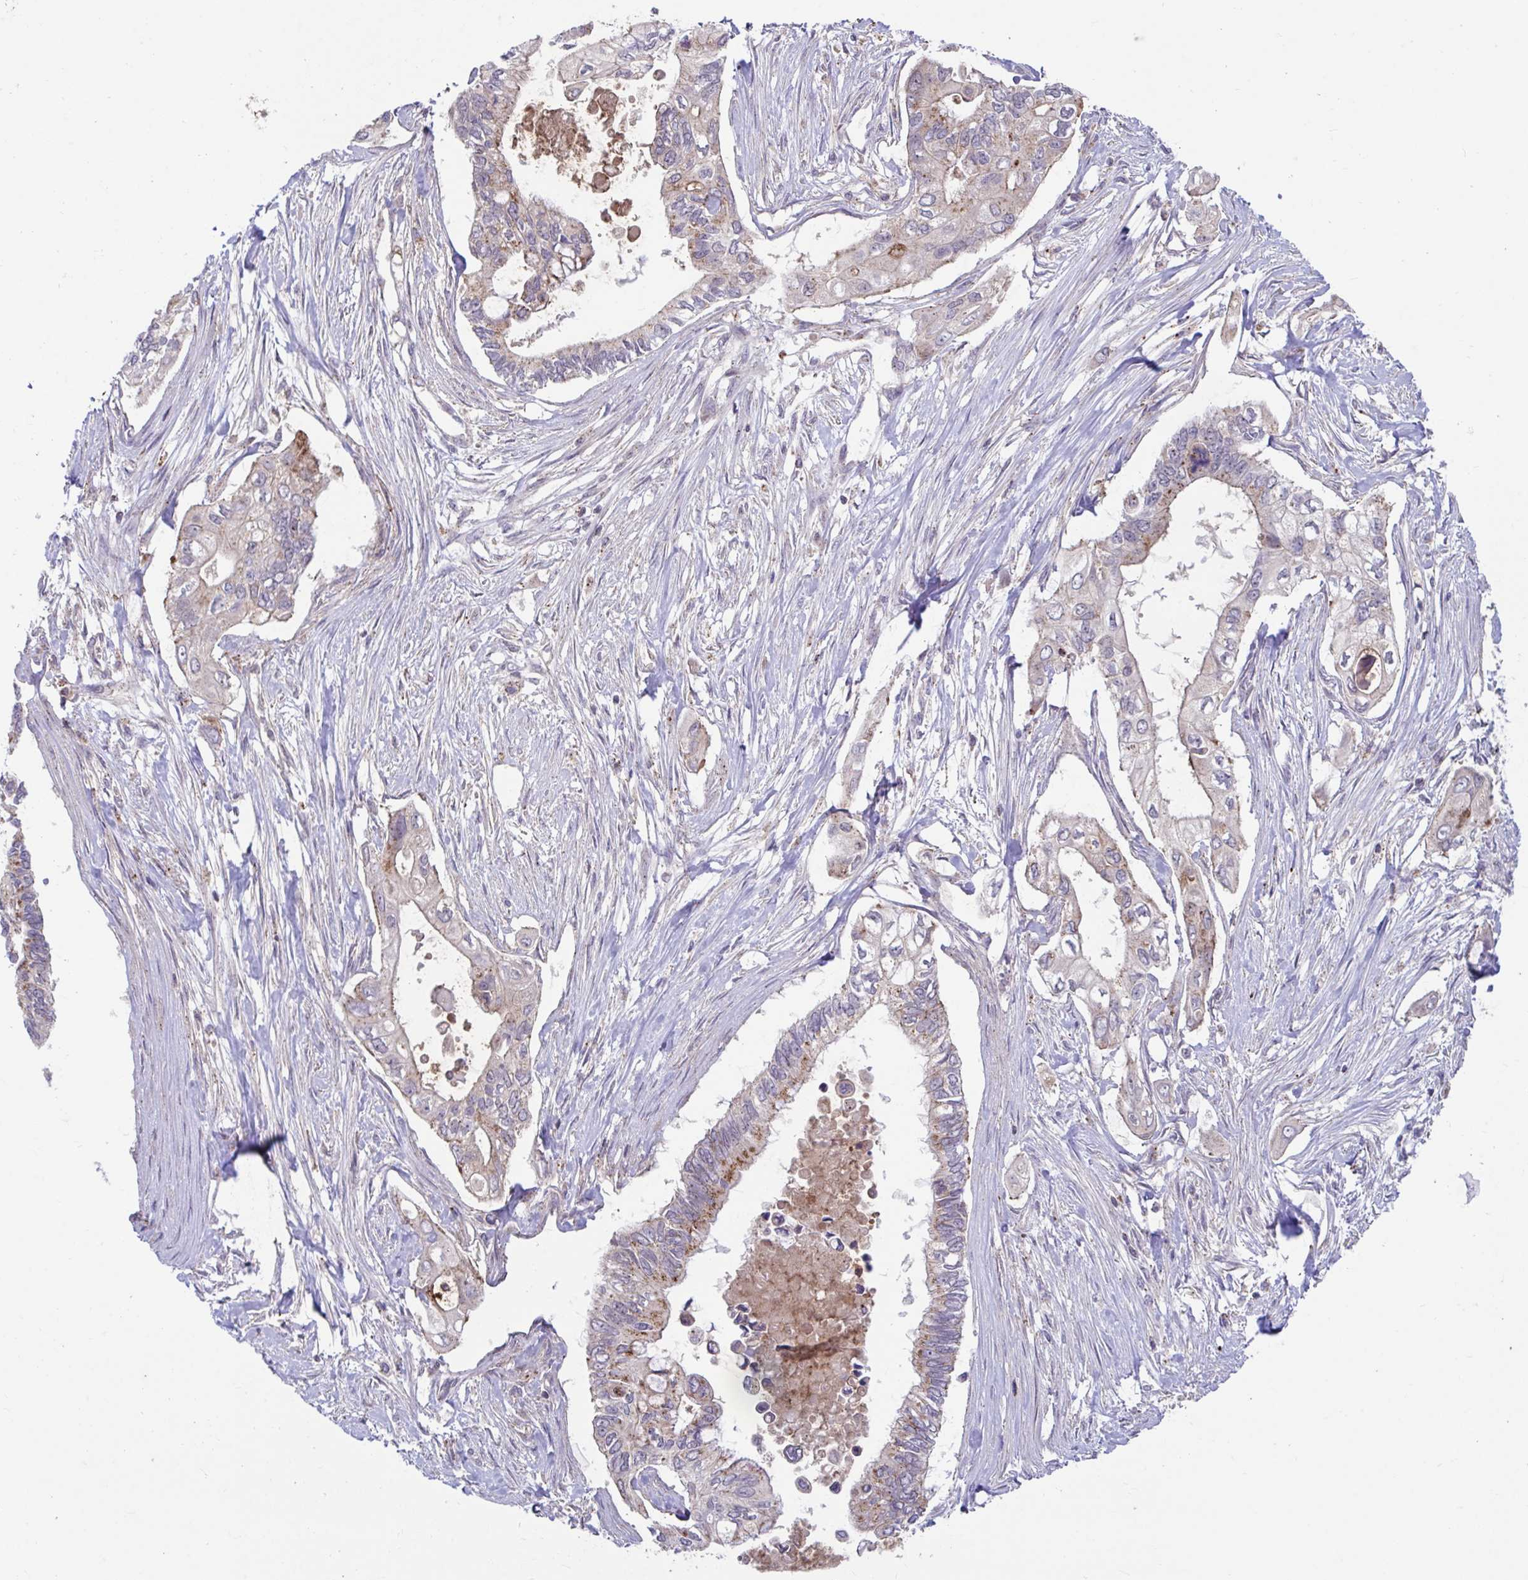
{"staining": {"intensity": "moderate", "quantity": "25%-75%", "location": "cytoplasmic/membranous"}, "tissue": "pancreatic cancer", "cell_type": "Tumor cells", "image_type": "cancer", "snomed": [{"axis": "morphology", "description": "Adenocarcinoma, NOS"}, {"axis": "topography", "description": "Pancreas"}], "caption": "Protein expression analysis of human pancreatic cancer reveals moderate cytoplasmic/membranous expression in approximately 25%-75% of tumor cells.", "gene": "IST1", "patient": {"sex": "female", "age": 63}}